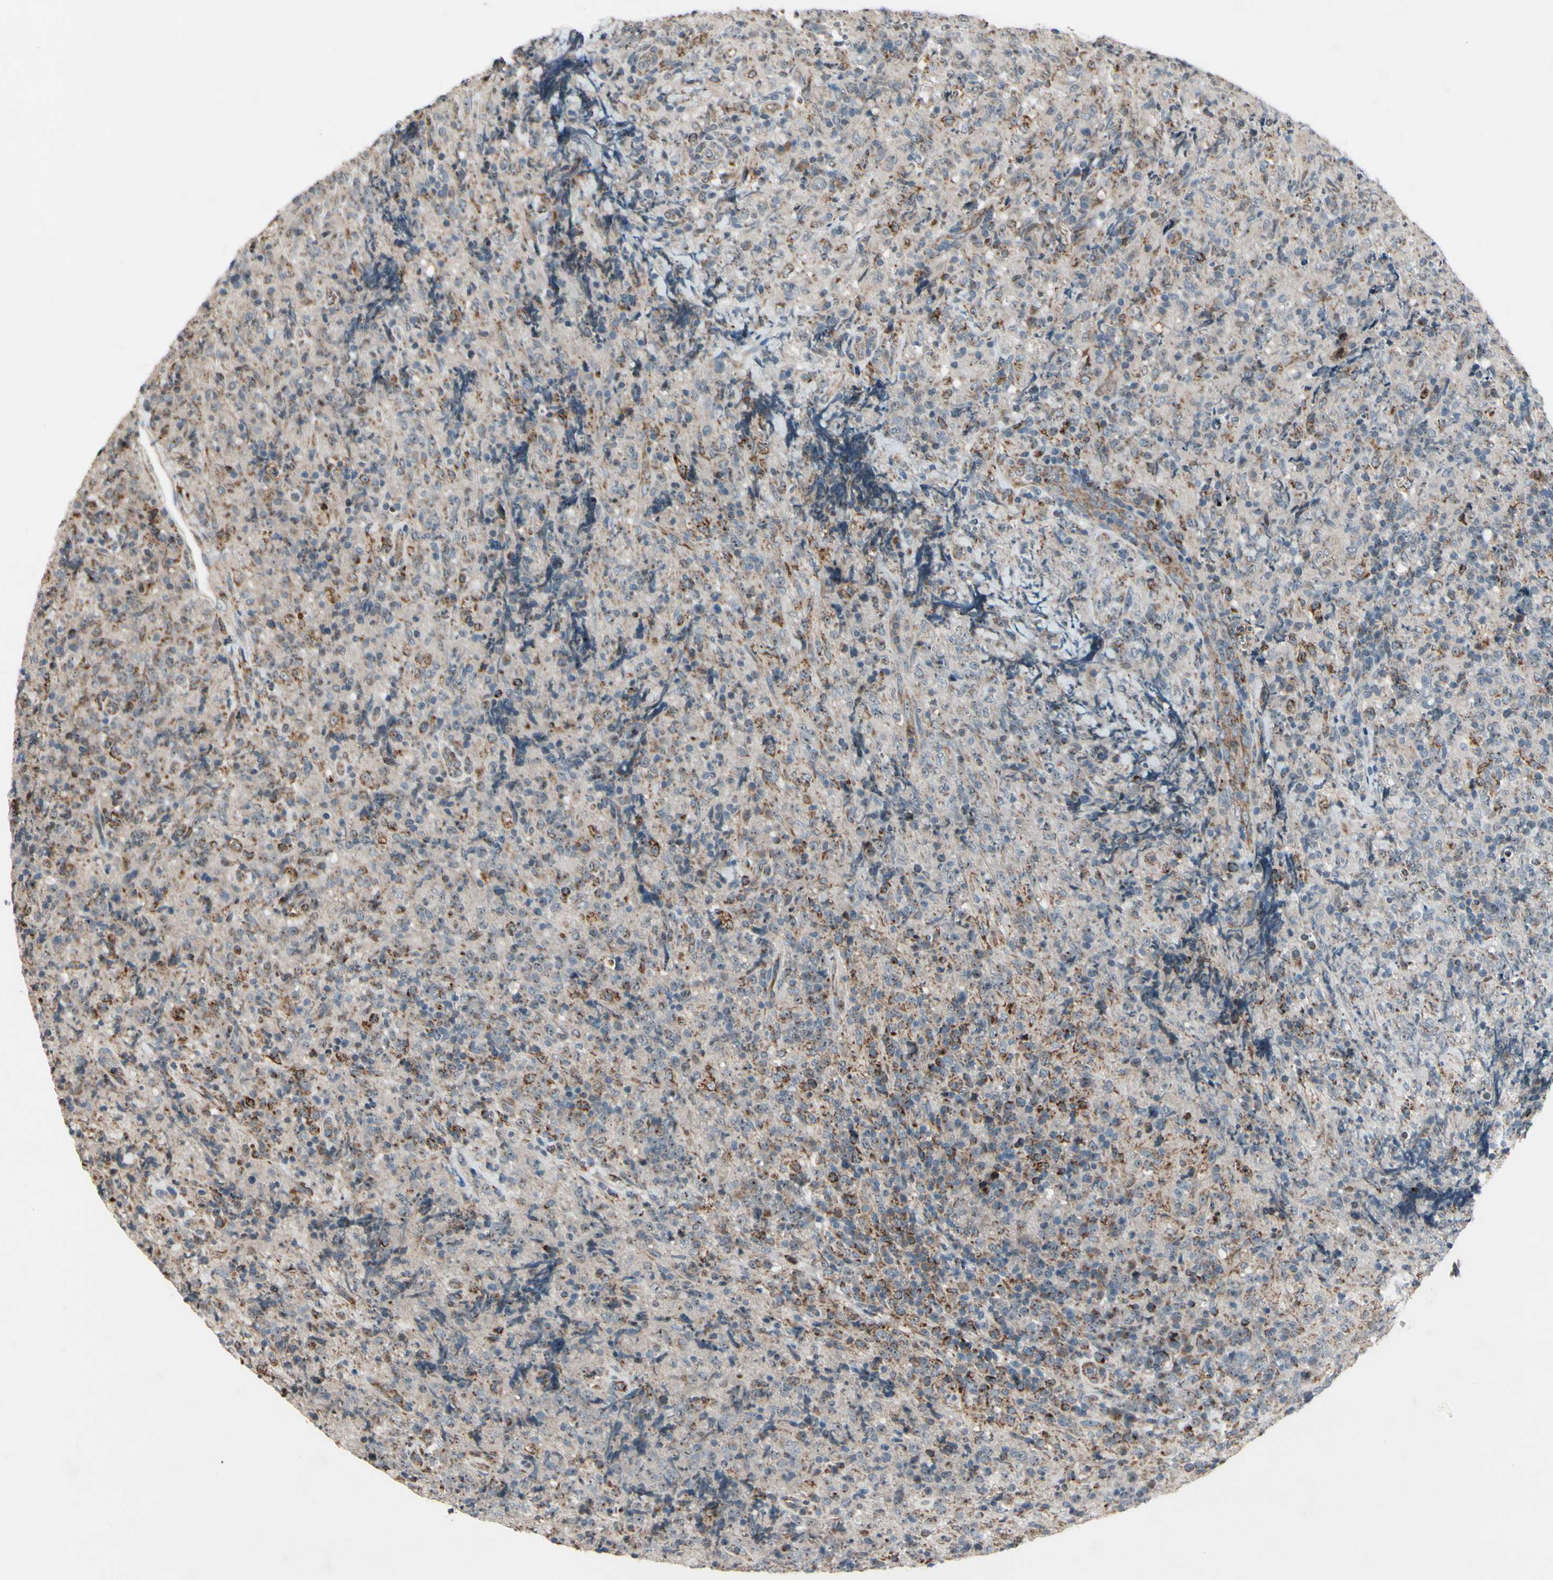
{"staining": {"intensity": "weak", "quantity": ">75%", "location": "cytoplasmic/membranous"}, "tissue": "lymphoma", "cell_type": "Tumor cells", "image_type": "cancer", "snomed": [{"axis": "morphology", "description": "Malignant lymphoma, non-Hodgkin's type, High grade"}, {"axis": "topography", "description": "Tonsil"}], "caption": "Immunohistochemistry image of lymphoma stained for a protein (brown), which displays low levels of weak cytoplasmic/membranous staining in approximately >75% of tumor cells.", "gene": "CPT1A", "patient": {"sex": "female", "age": 36}}